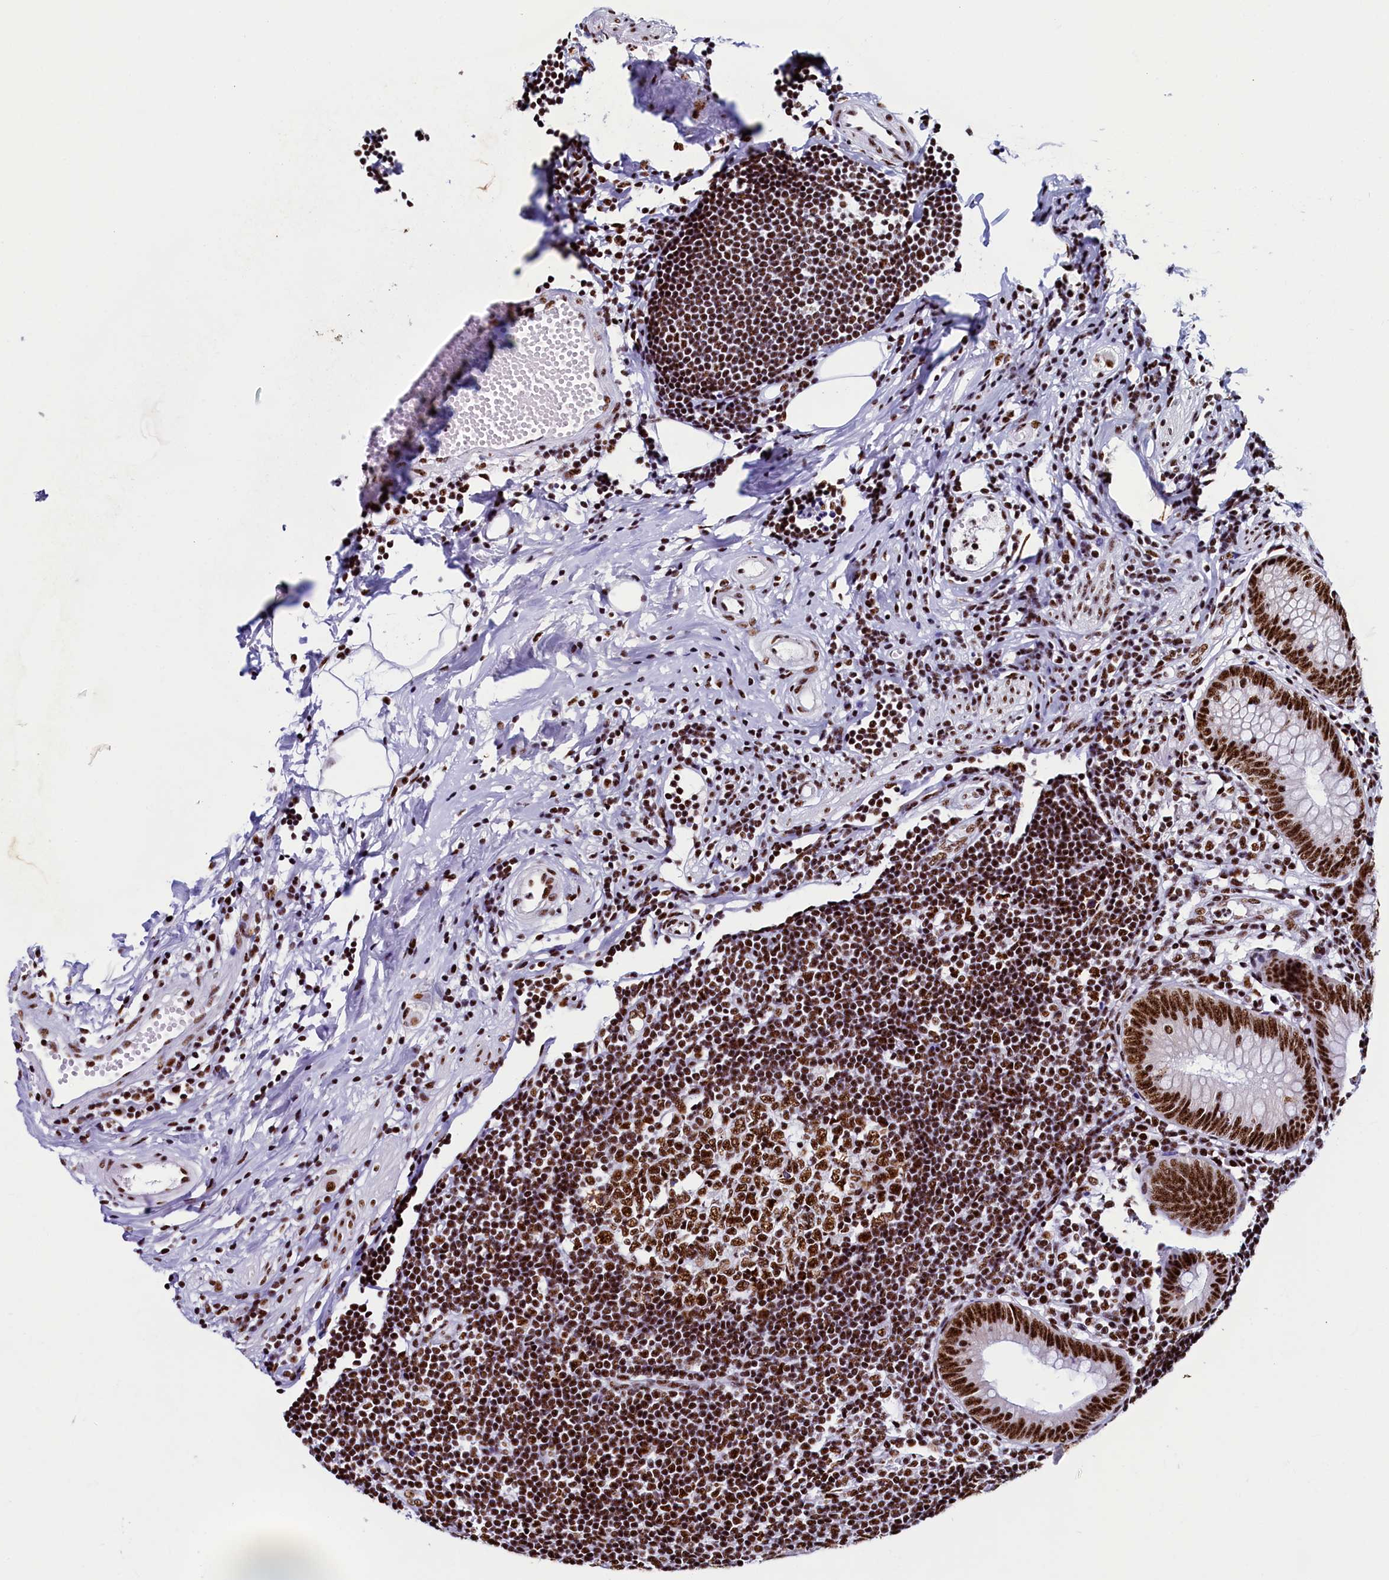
{"staining": {"intensity": "strong", "quantity": ">75%", "location": "nuclear"}, "tissue": "appendix", "cell_type": "Glandular cells", "image_type": "normal", "snomed": [{"axis": "morphology", "description": "Normal tissue, NOS"}, {"axis": "topography", "description": "Appendix"}], "caption": "The photomicrograph displays staining of benign appendix, revealing strong nuclear protein expression (brown color) within glandular cells.", "gene": "SRRM2", "patient": {"sex": "female", "age": 54}}